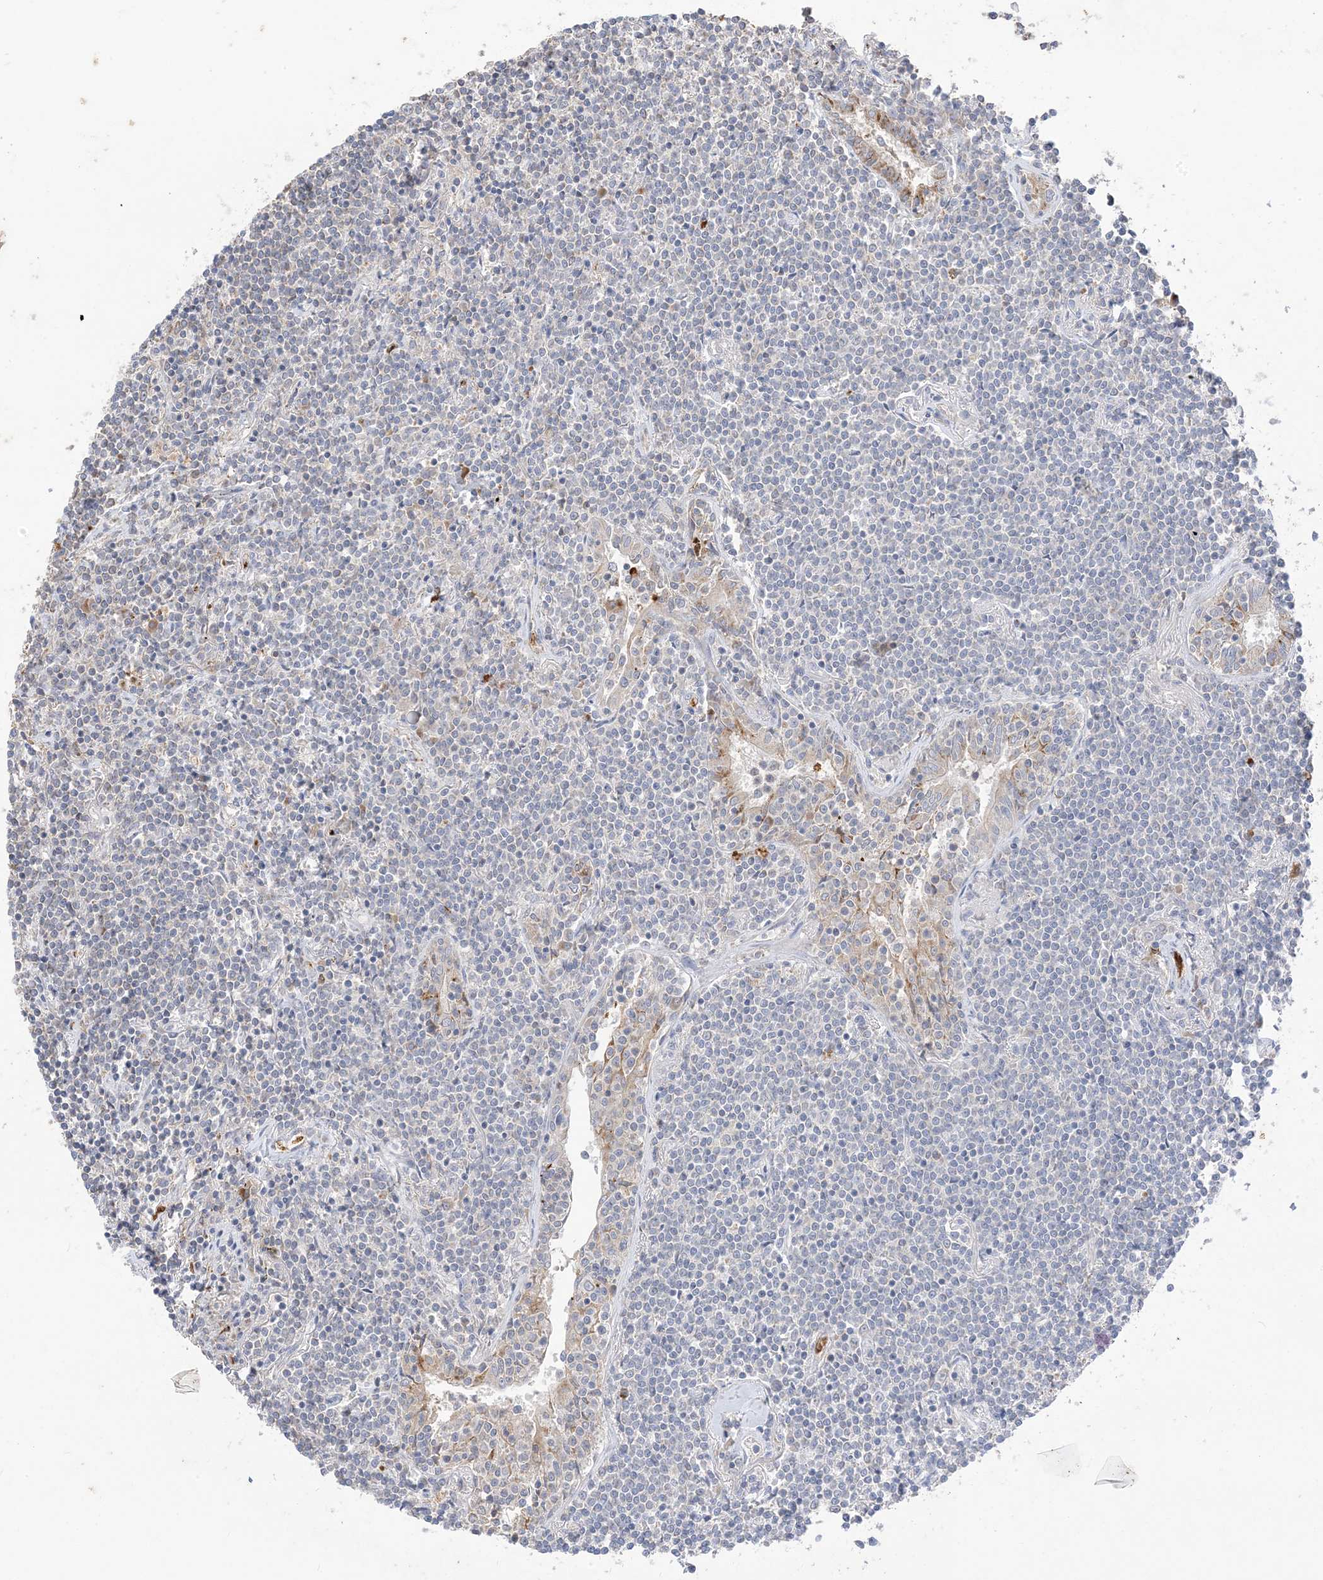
{"staining": {"intensity": "negative", "quantity": "none", "location": "none"}, "tissue": "lymphoma", "cell_type": "Tumor cells", "image_type": "cancer", "snomed": [{"axis": "morphology", "description": "Malignant lymphoma, non-Hodgkin's type, Low grade"}, {"axis": "topography", "description": "Lung"}], "caption": "DAB immunohistochemical staining of lymphoma demonstrates no significant positivity in tumor cells.", "gene": "DPP9", "patient": {"sex": "female", "age": 71}}